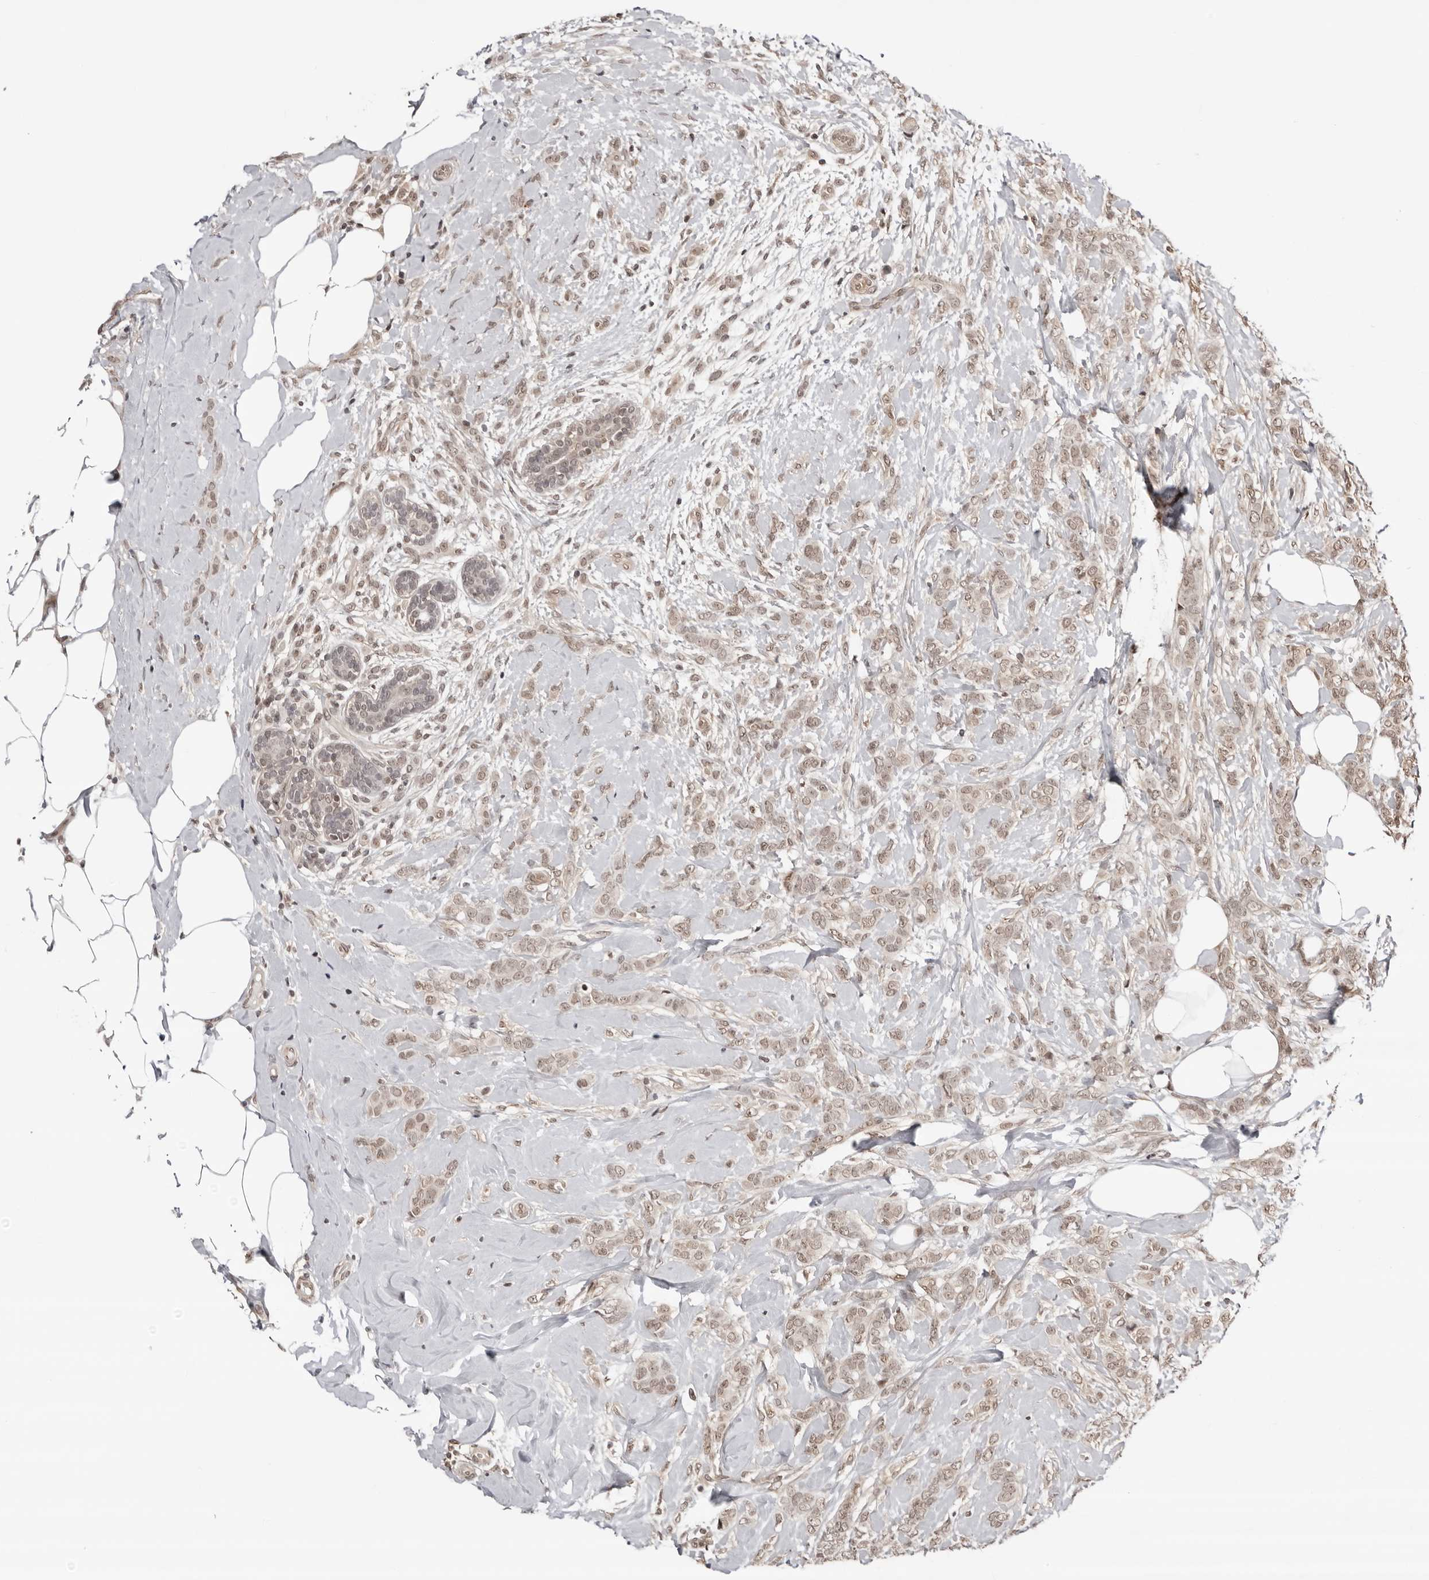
{"staining": {"intensity": "weak", "quantity": ">75%", "location": "cytoplasmic/membranous,nuclear"}, "tissue": "breast cancer", "cell_type": "Tumor cells", "image_type": "cancer", "snomed": [{"axis": "morphology", "description": "Lobular carcinoma, in situ"}, {"axis": "morphology", "description": "Lobular carcinoma"}, {"axis": "topography", "description": "Breast"}], "caption": "Weak cytoplasmic/membranous and nuclear expression is identified in approximately >75% of tumor cells in breast cancer (lobular carcinoma).", "gene": "SDE2", "patient": {"sex": "female", "age": 41}}